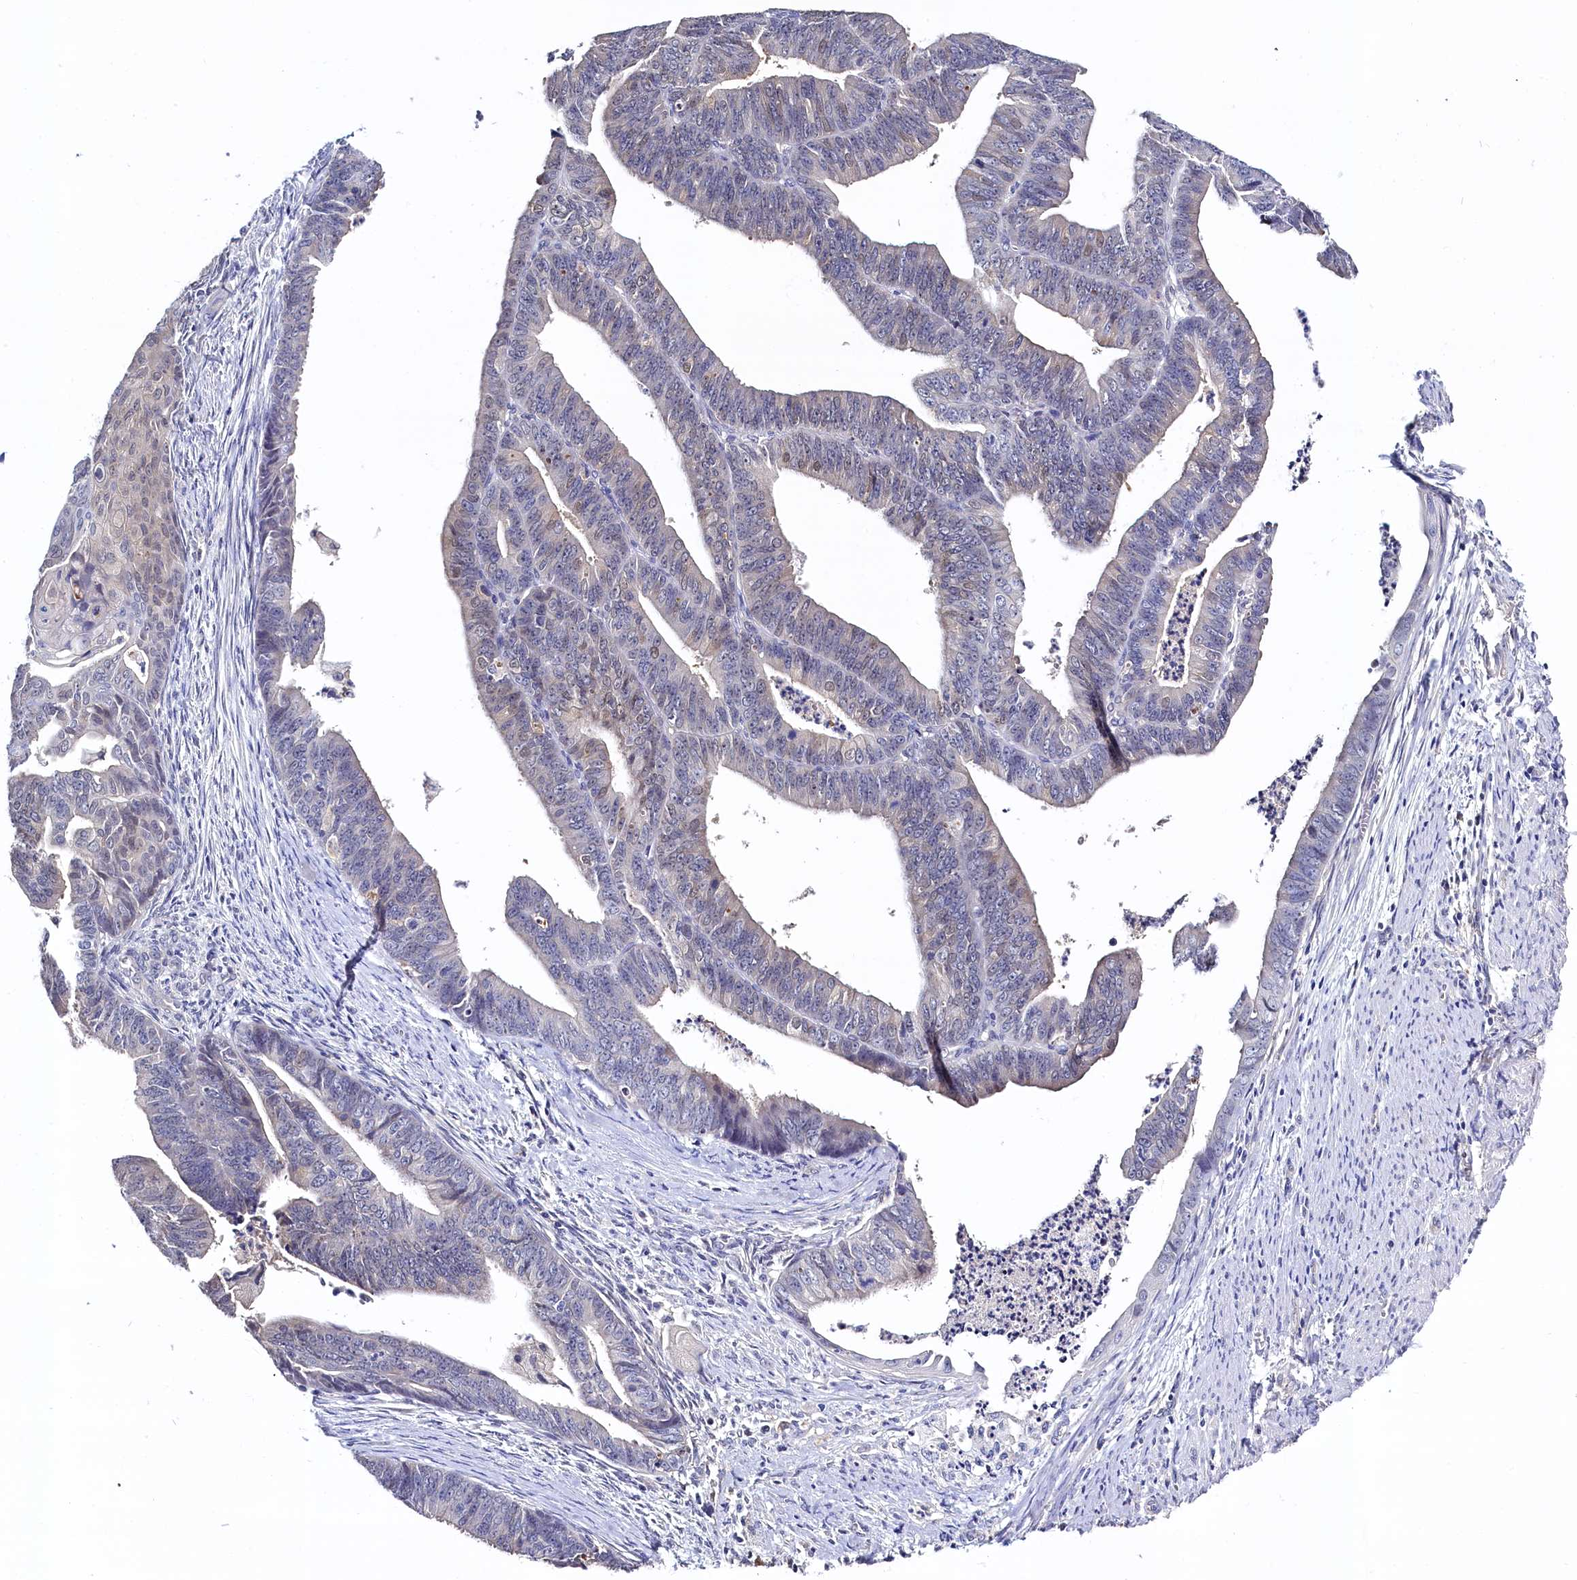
{"staining": {"intensity": "negative", "quantity": "none", "location": "none"}, "tissue": "endometrial cancer", "cell_type": "Tumor cells", "image_type": "cancer", "snomed": [{"axis": "morphology", "description": "Adenocarcinoma, NOS"}, {"axis": "topography", "description": "Endometrium"}], "caption": "The IHC micrograph has no significant positivity in tumor cells of endometrial cancer tissue.", "gene": "C11orf54", "patient": {"sex": "female", "age": 73}}